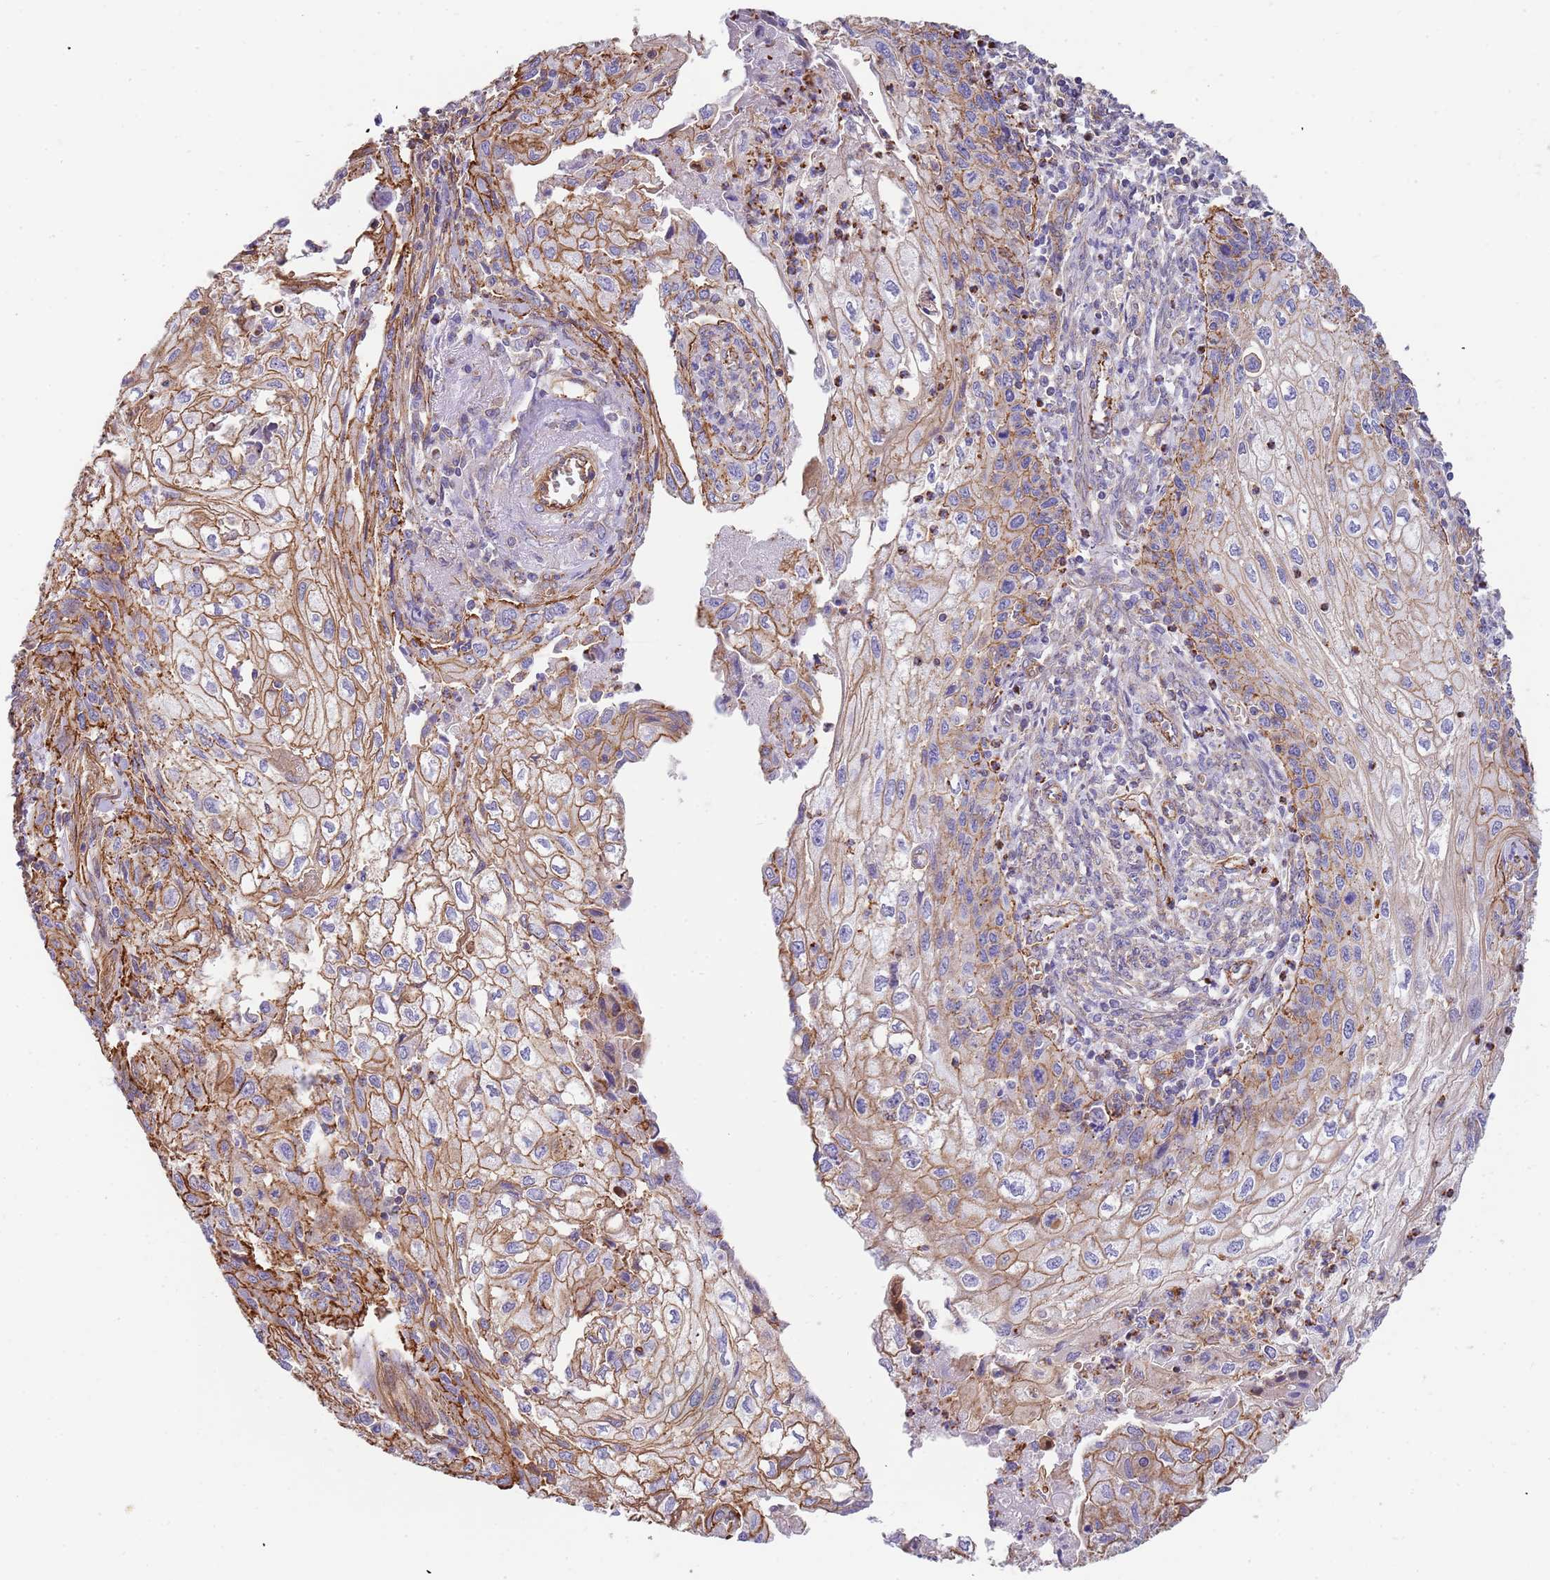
{"staining": {"intensity": "moderate", "quantity": ">75%", "location": "cytoplasmic/membranous"}, "tissue": "cervical cancer", "cell_type": "Tumor cells", "image_type": "cancer", "snomed": [{"axis": "morphology", "description": "Squamous cell carcinoma, NOS"}, {"axis": "topography", "description": "Cervix"}], "caption": "DAB immunohistochemical staining of cervical cancer reveals moderate cytoplasmic/membranous protein expression in about >75% of tumor cells. The staining was performed using DAB (3,3'-diaminobenzidine), with brown indicating positive protein expression. Nuclei are stained blue with hematoxylin.", "gene": "GFRAL", "patient": {"sex": "female", "age": 67}}